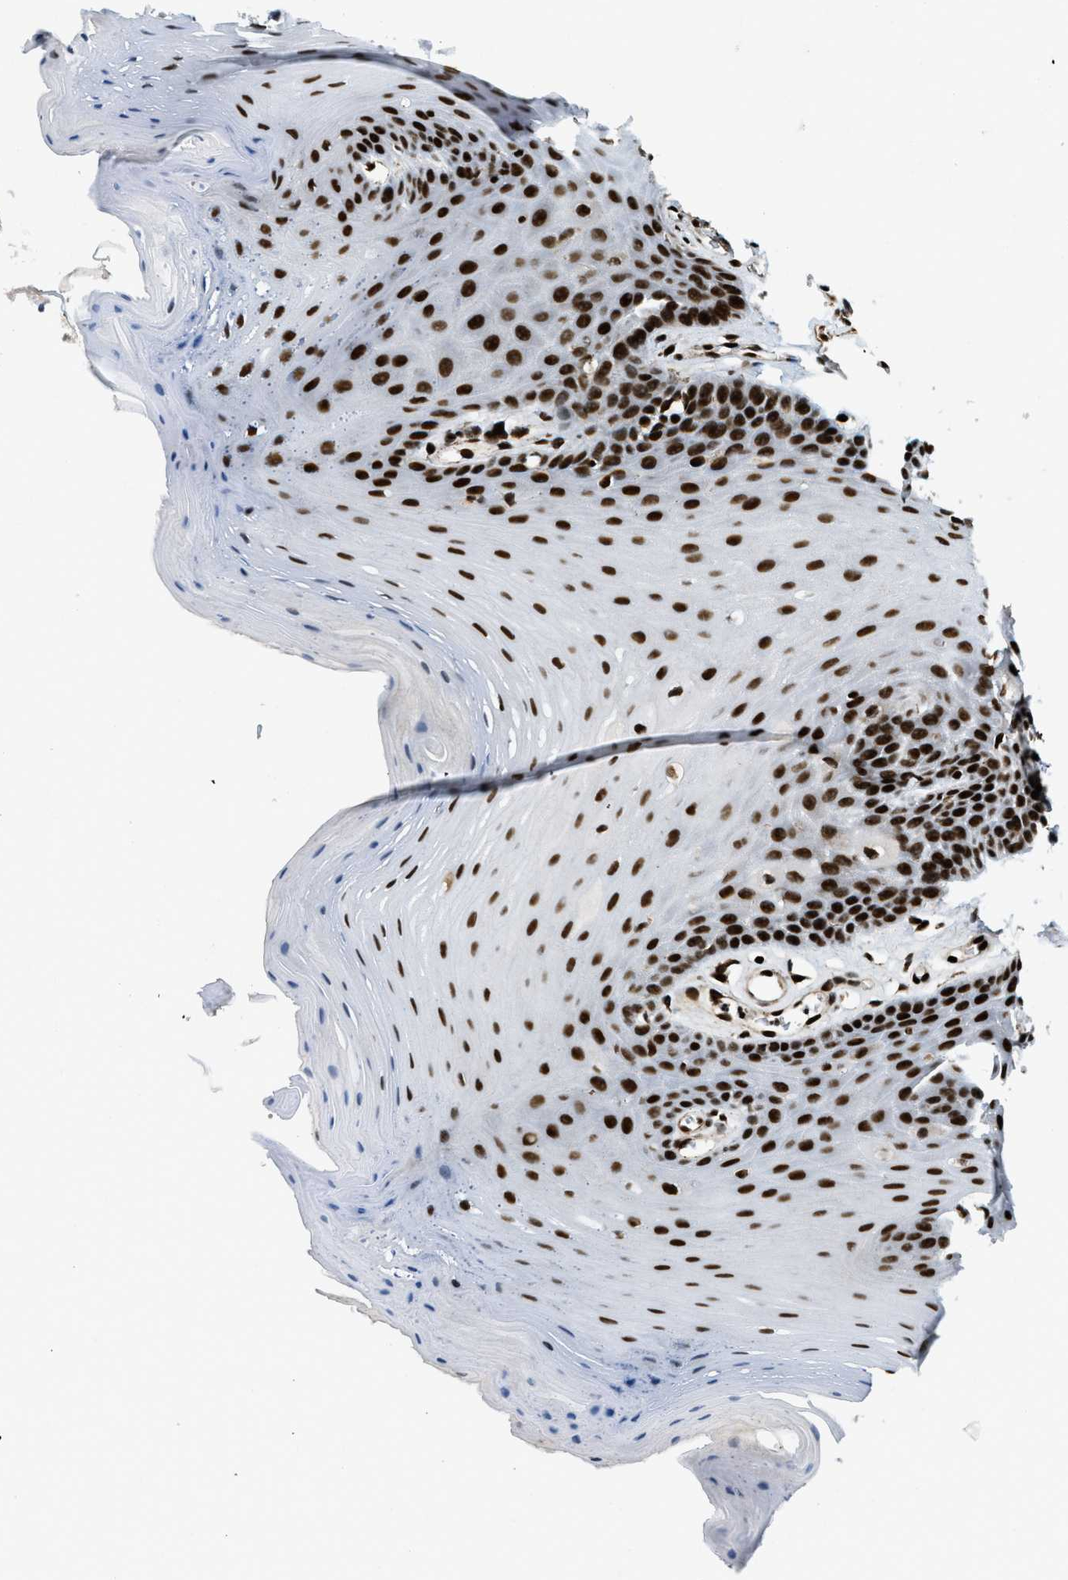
{"staining": {"intensity": "strong", "quantity": ">75%", "location": "nuclear"}, "tissue": "oral mucosa", "cell_type": "Squamous epithelial cells", "image_type": "normal", "snomed": [{"axis": "morphology", "description": "Normal tissue, NOS"}, {"axis": "morphology", "description": "Squamous cell carcinoma, NOS"}, {"axis": "topography", "description": "Oral tissue"}, {"axis": "topography", "description": "Head-Neck"}], "caption": "Oral mucosa was stained to show a protein in brown. There is high levels of strong nuclear staining in approximately >75% of squamous epithelial cells.", "gene": "GABPB1", "patient": {"sex": "male", "age": 71}}